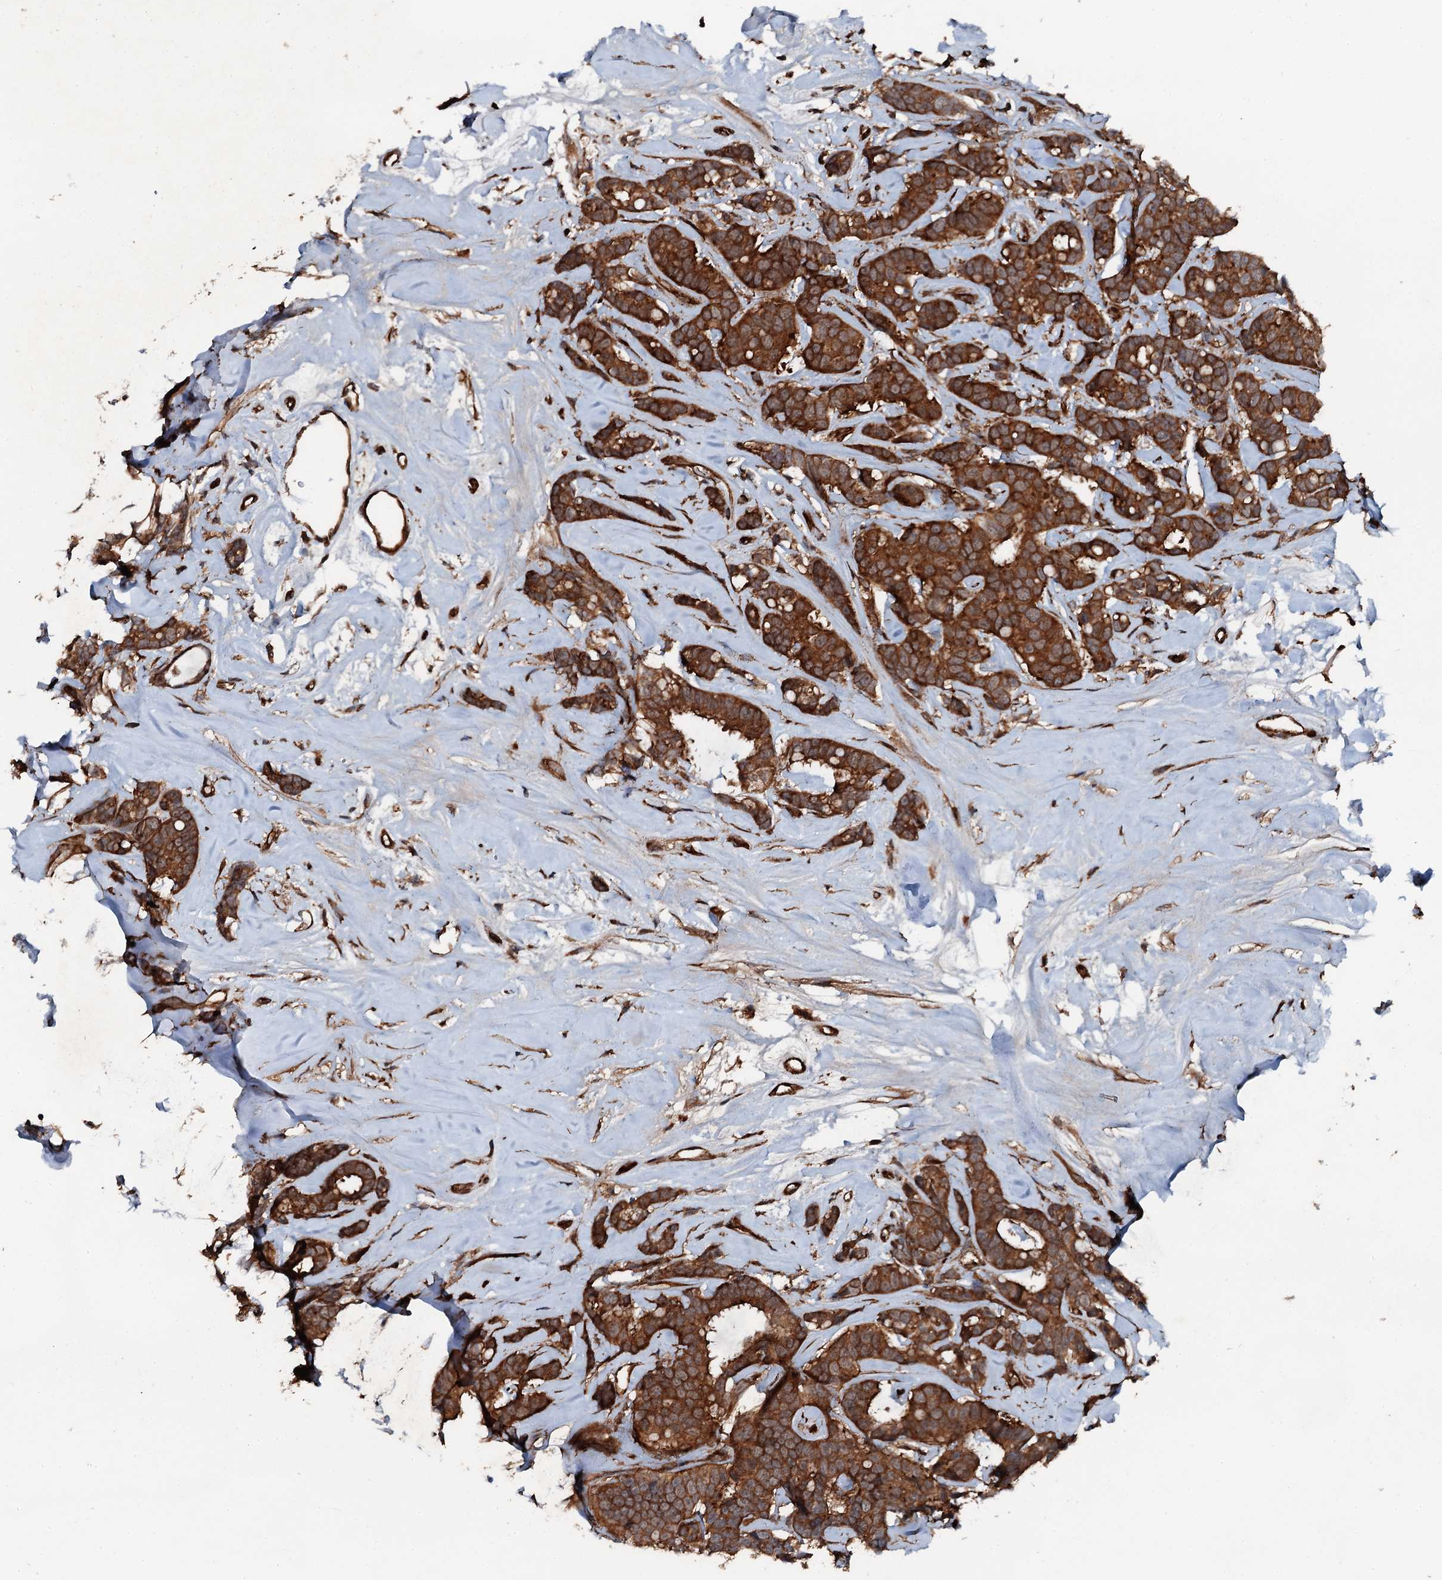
{"staining": {"intensity": "strong", "quantity": ">75%", "location": "cytoplasmic/membranous"}, "tissue": "breast cancer", "cell_type": "Tumor cells", "image_type": "cancer", "snomed": [{"axis": "morphology", "description": "Duct carcinoma"}, {"axis": "topography", "description": "Breast"}], "caption": "A brown stain labels strong cytoplasmic/membranous positivity of a protein in breast cancer (intraductal carcinoma) tumor cells. The staining was performed using DAB (3,3'-diaminobenzidine), with brown indicating positive protein expression. Nuclei are stained blue with hematoxylin.", "gene": "FLYWCH1", "patient": {"sex": "female", "age": 87}}